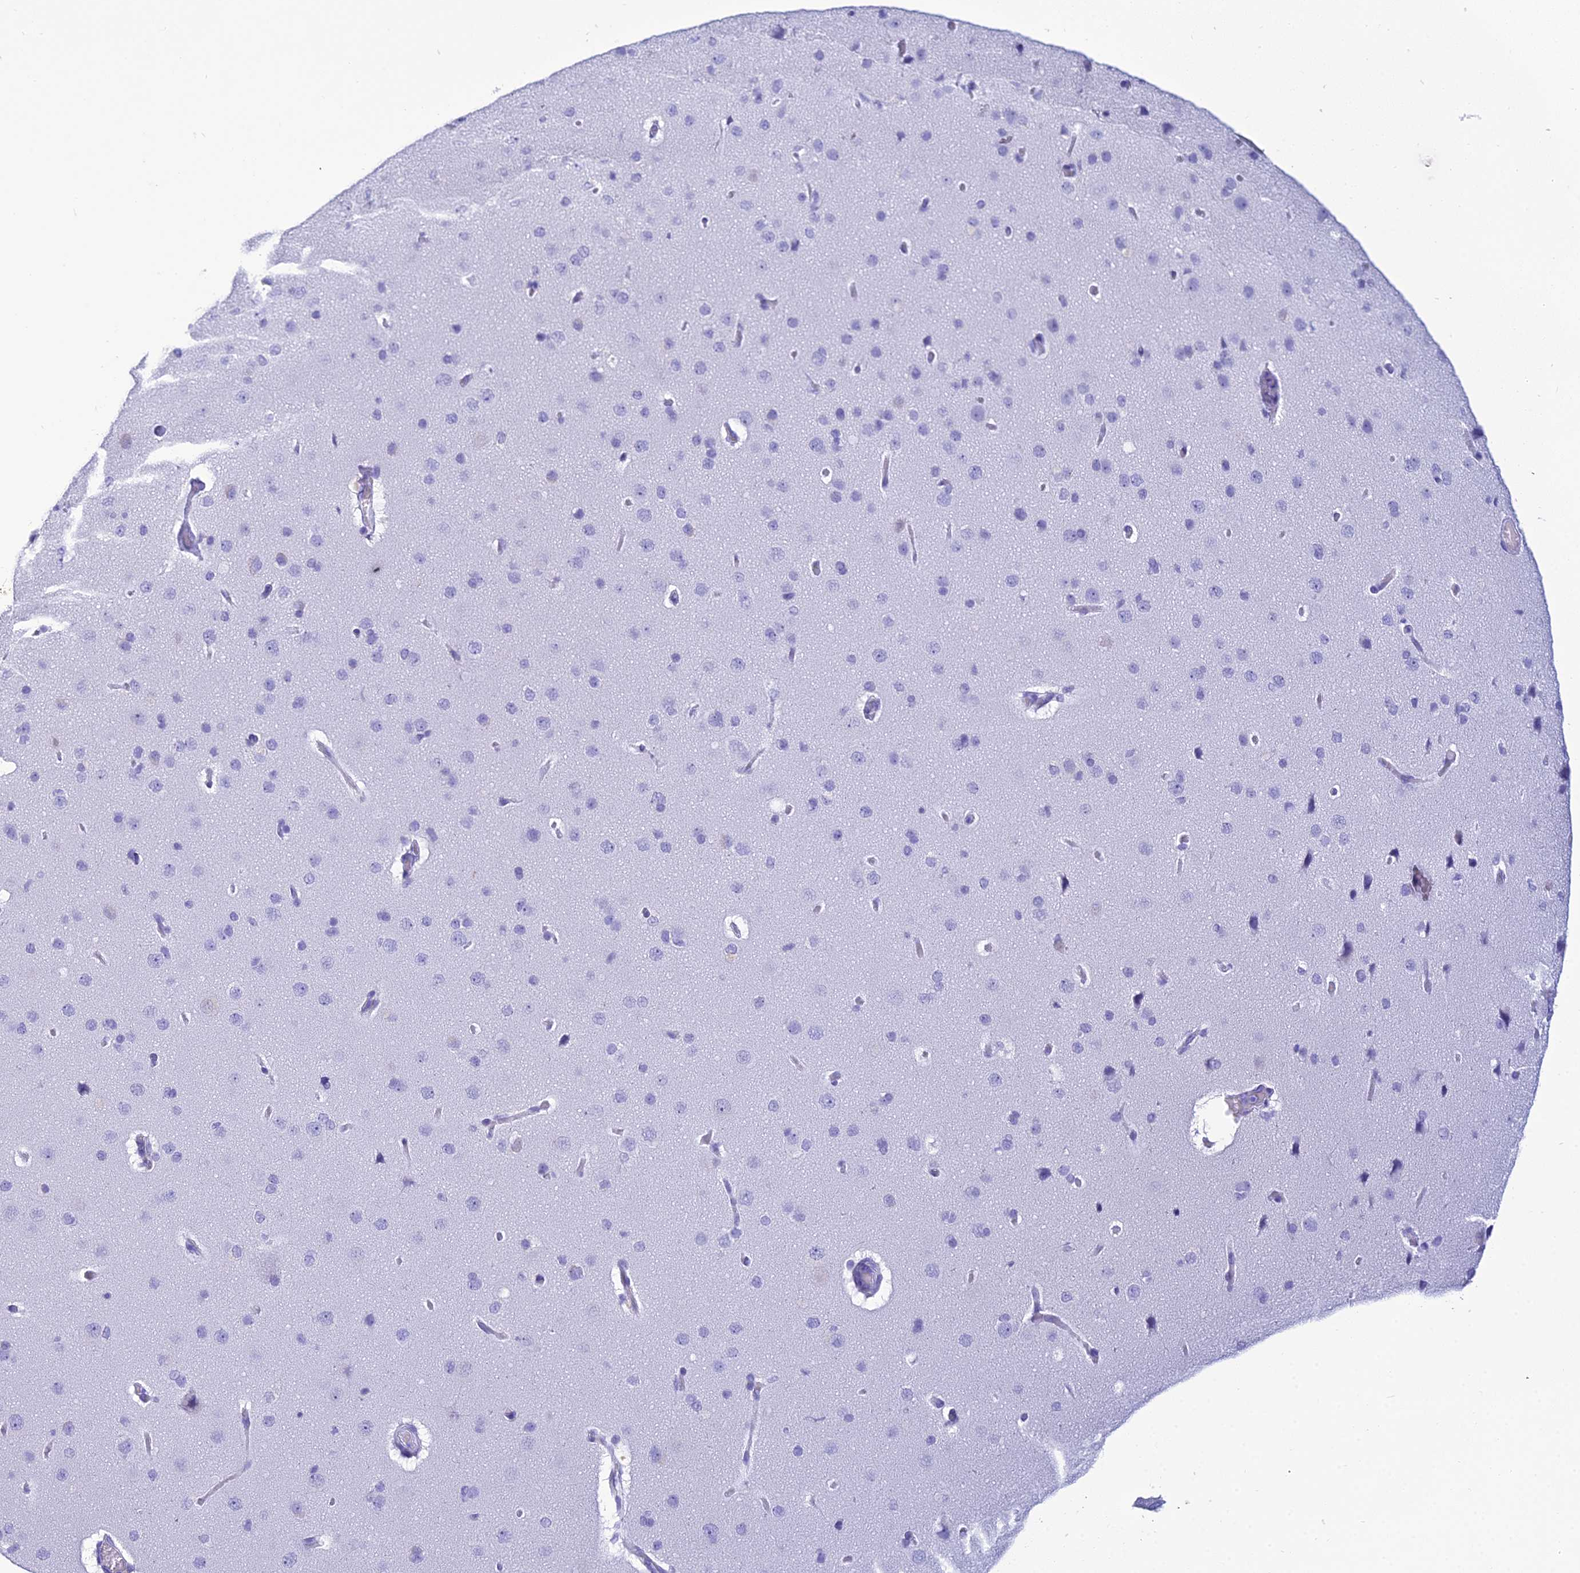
{"staining": {"intensity": "negative", "quantity": "none", "location": "none"}, "tissue": "cerebral cortex", "cell_type": "Endothelial cells", "image_type": "normal", "snomed": [{"axis": "morphology", "description": "Normal tissue, NOS"}, {"axis": "topography", "description": "Cerebral cortex"}], "caption": "This is a histopathology image of immunohistochemistry (IHC) staining of unremarkable cerebral cortex, which shows no staining in endothelial cells.", "gene": "ZNF442", "patient": {"sex": "male", "age": 62}}